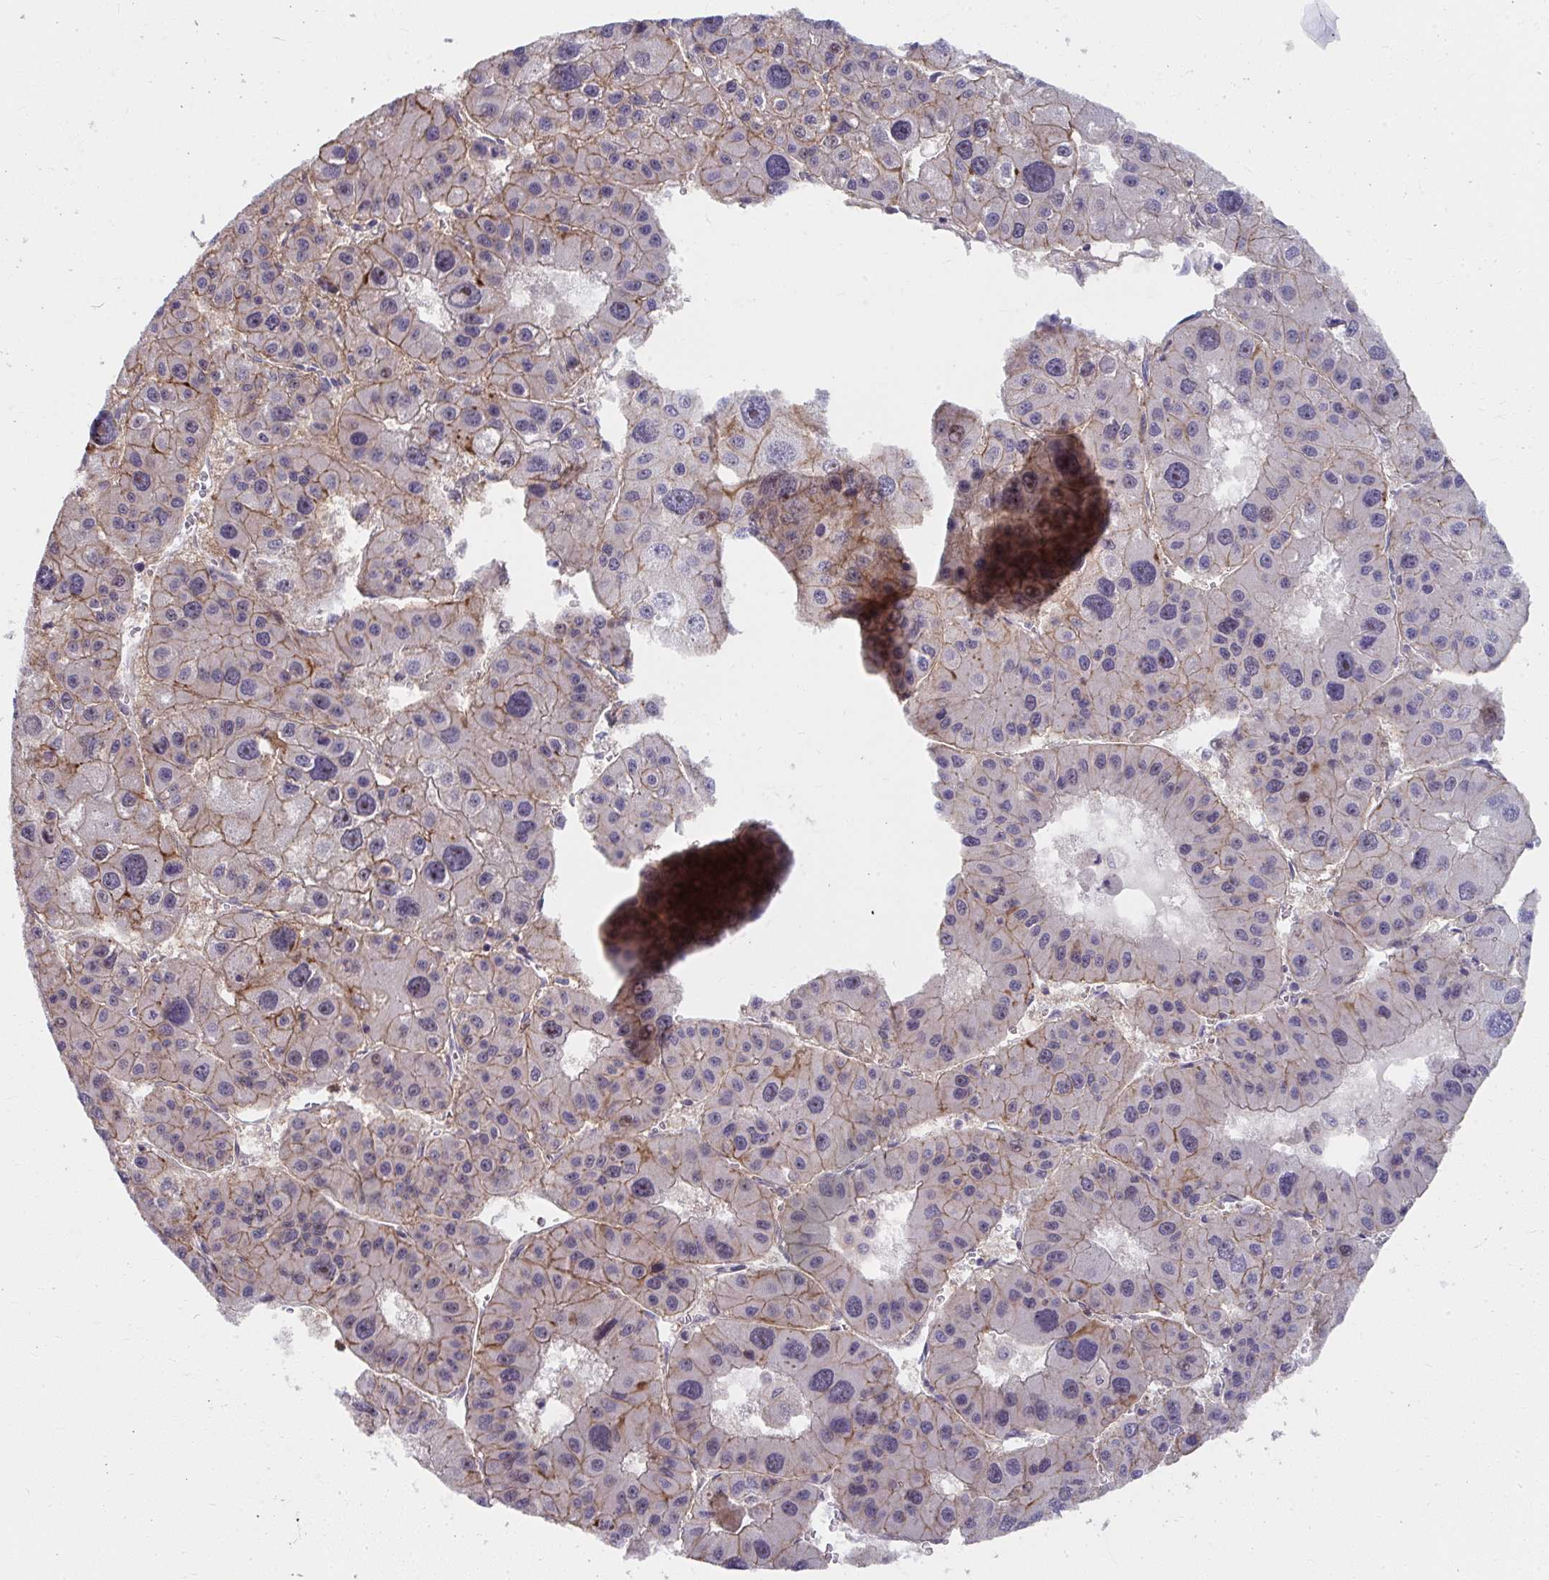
{"staining": {"intensity": "moderate", "quantity": "25%-75%", "location": "cytoplasmic/membranous"}, "tissue": "liver cancer", "cell_type": "Tumor cells", "image_type": "cancer", "snomed": [{"axis": "morphology", "description": "Carcinoma, Hepatocellular, NOS"}, {"axis": "topography", "description": "Liver"}], "caption": "Moderate cytoplasmic/membranous staining for a protein is identified in about 25%-75% of tumor cells of liver cancer using IHC.", "gene": "MUS81", "patient": {"sex": "male", "age": 73}}